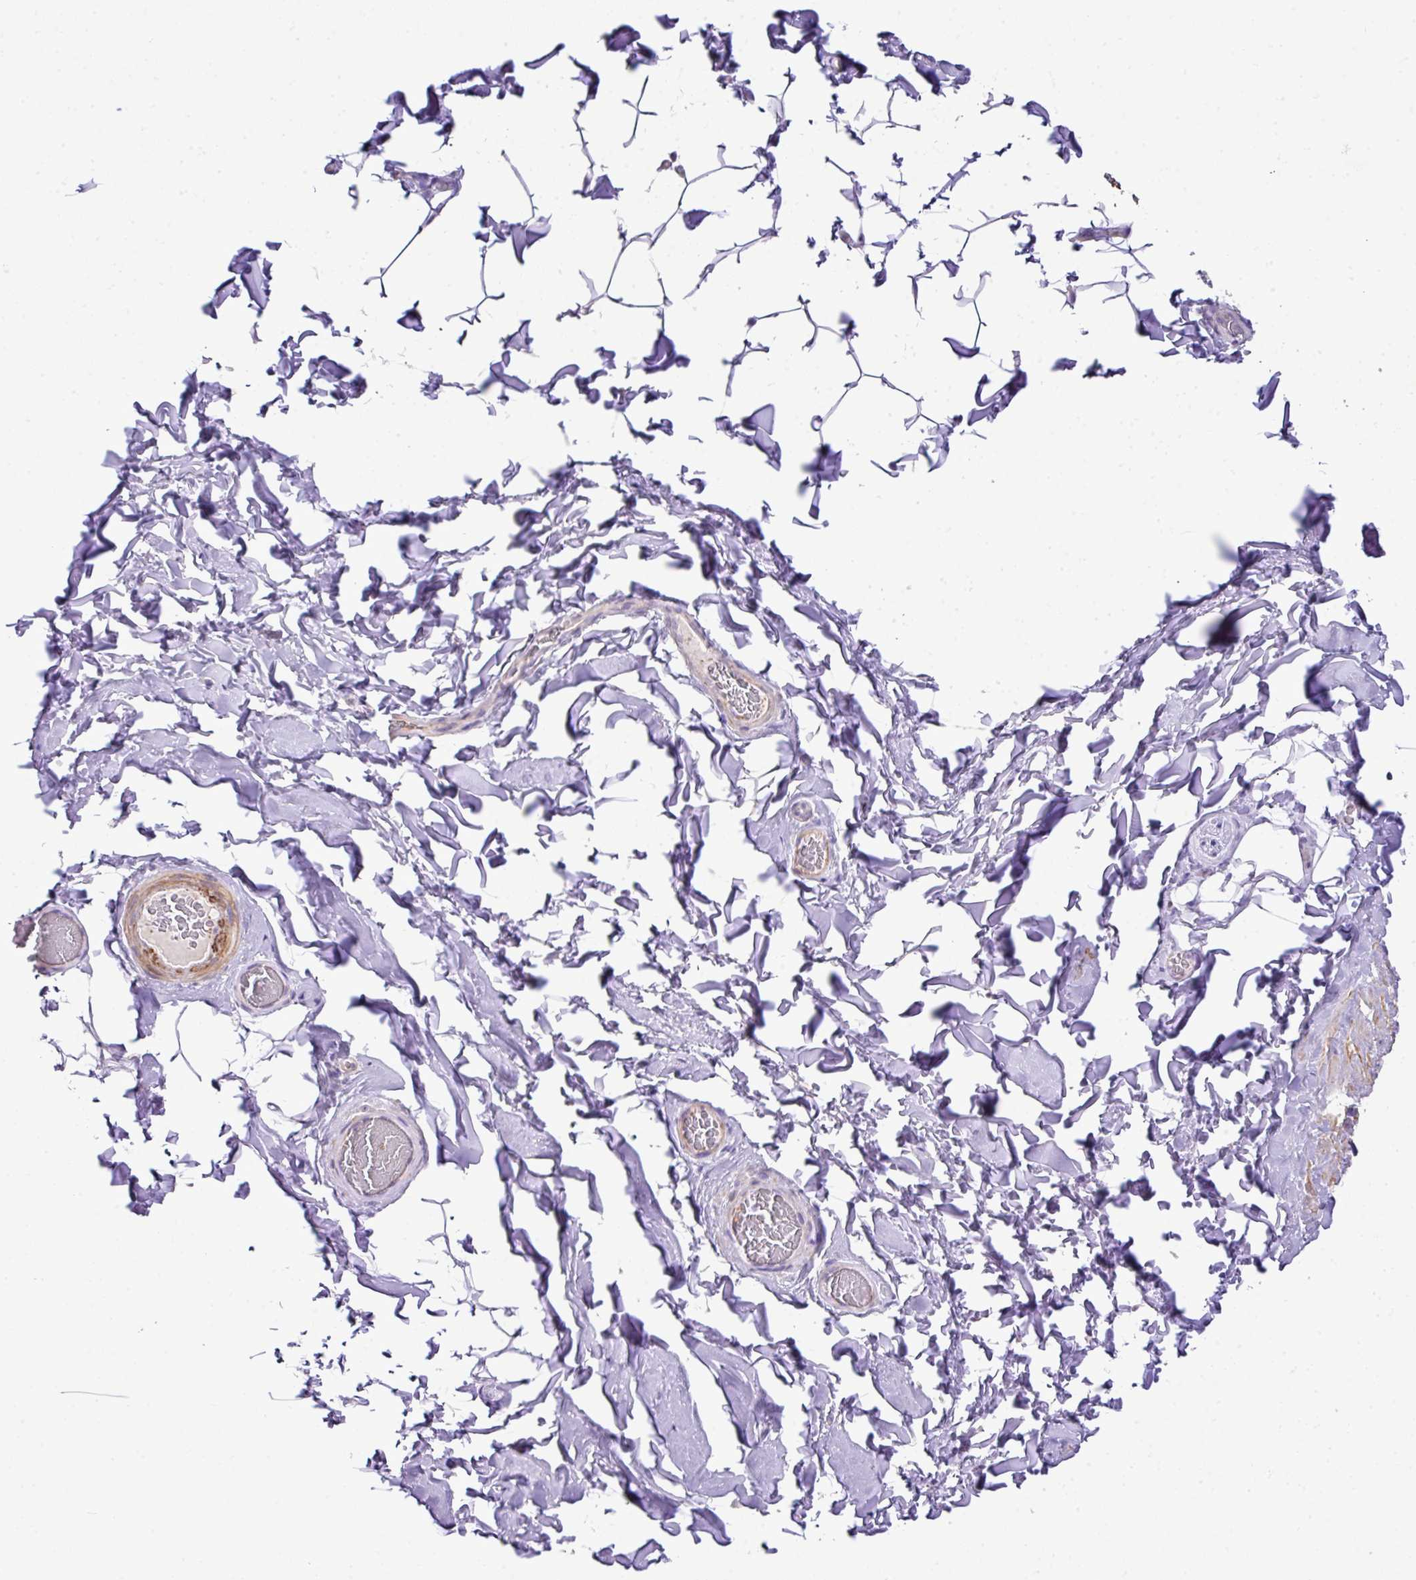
{"staining": {"intensity": "negative", "quantity": "none", "location": "none"}, "tissue": "adipose tissue", "cell_type": "Adipocytes", "image_type": "normal", "snomed": [{"axis": "morphology", "description": "Normal tissue, NOS"}, {"axis": "topography", "description": "Soft tissue"}, {"axis": "topography", "description": "Adipose tissue"}, {"axis": "topography", "description": "Vascular tissue"}, {"axis": "topography", "description": "Peripheral nerve tissue"}], "caption": "This is an immunohistochemistry (IHC) micrograph of normal adipose tissue. There is no expression in adipocytes.", "gene": "DIP2A", "patient": {"sex": "male", "age": 46}}